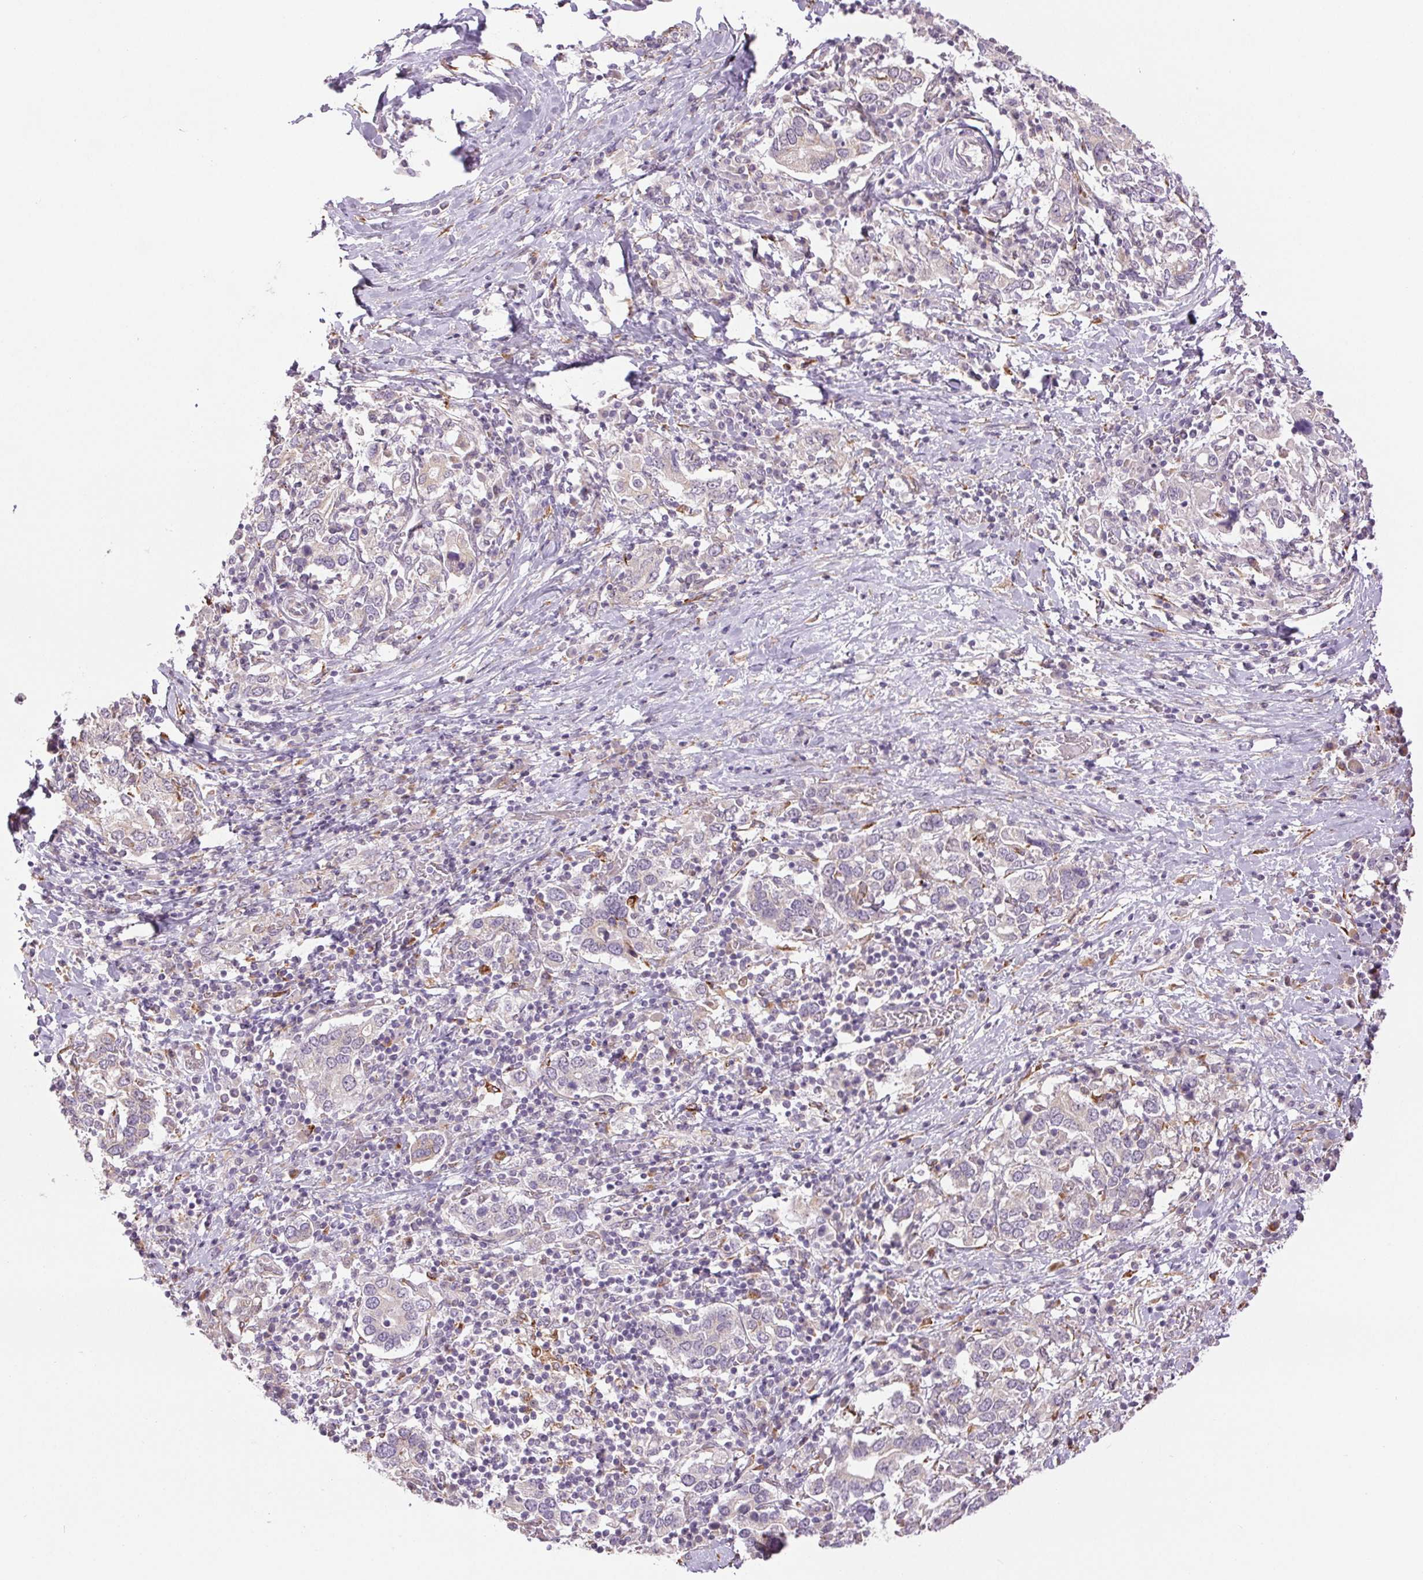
{"staining": {"intensity": "negative", "quantity": "none", "location": "none"}, "tissue": "stomach cancer", "cell_type": "Tumor cells", "image_type": "cancer", "snomed": [{"axis": "morphology", "description": "Adenocarcinoma, NOS"}, {"axis": "topography", "description": "Stomach, upper"}, {"axis": "topography", "description": "Stomach"}], "caption": "There is no significant staining in tumor cells of stomach cancer (adenocarcinoma).", "gene": "METTL17", "patient": {"sex": "male", "age": 62}}